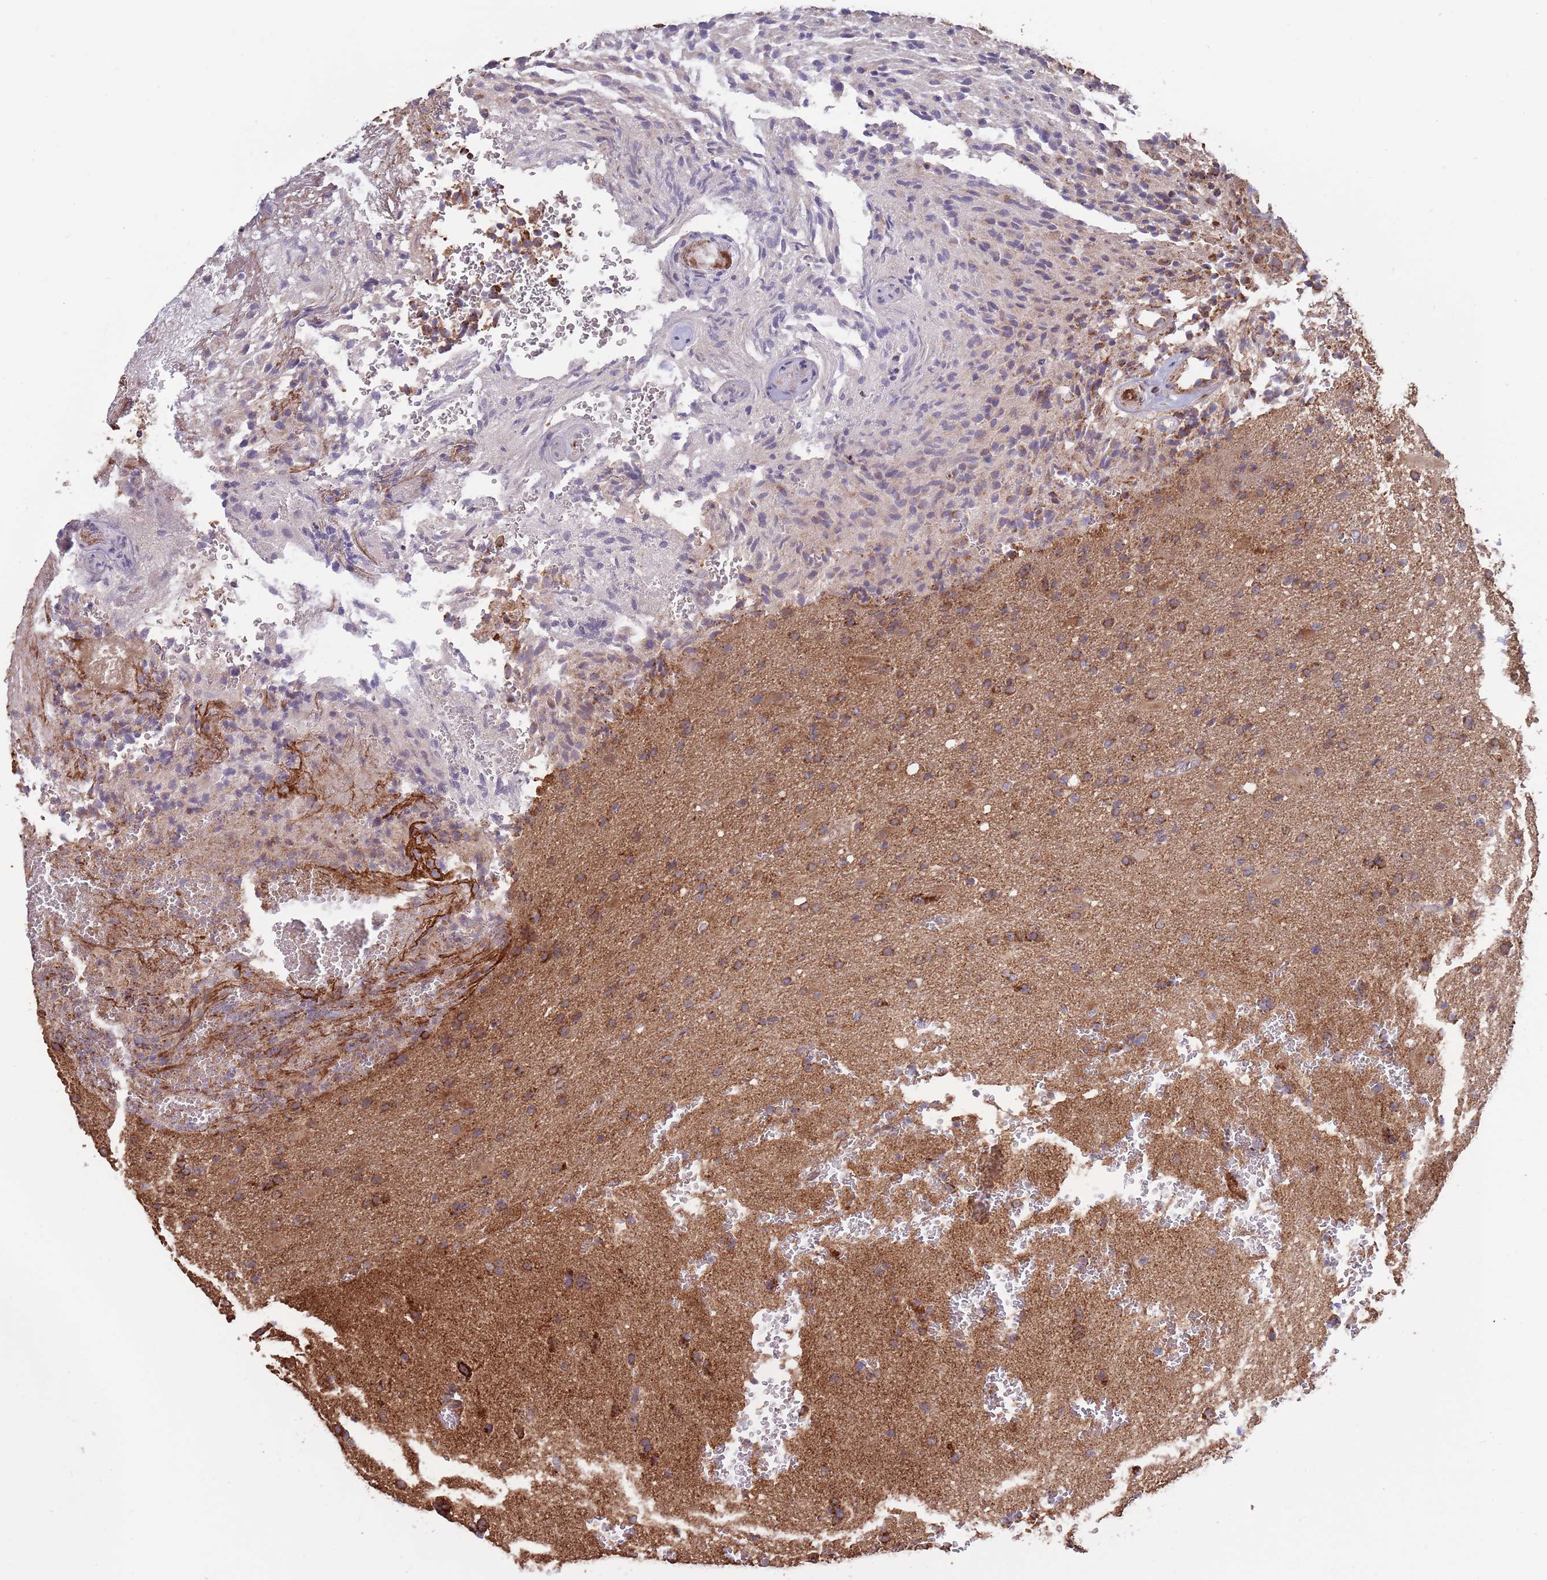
{"staining": {"intensity": "moderate", "quantity": "25%-75%", "location": "cytoplasmic/membranous"}, "tissue": "glioma", "cell_type": "Tumor cells", "image_type": "cancer", "snomed": [{"axis": "morphology", "description": "Glioma, malignant, High grade"}, {"axis": "topography", "description": "Brain"}], "caption": "About 25%-75% of tumor cells in human glioma show moderate cytoplasmic/membranous protein expression as visualized by brown immunohistochemical staining.", "gene": "ATP5PD", "patient": {"sex": "male", "age": 71}}